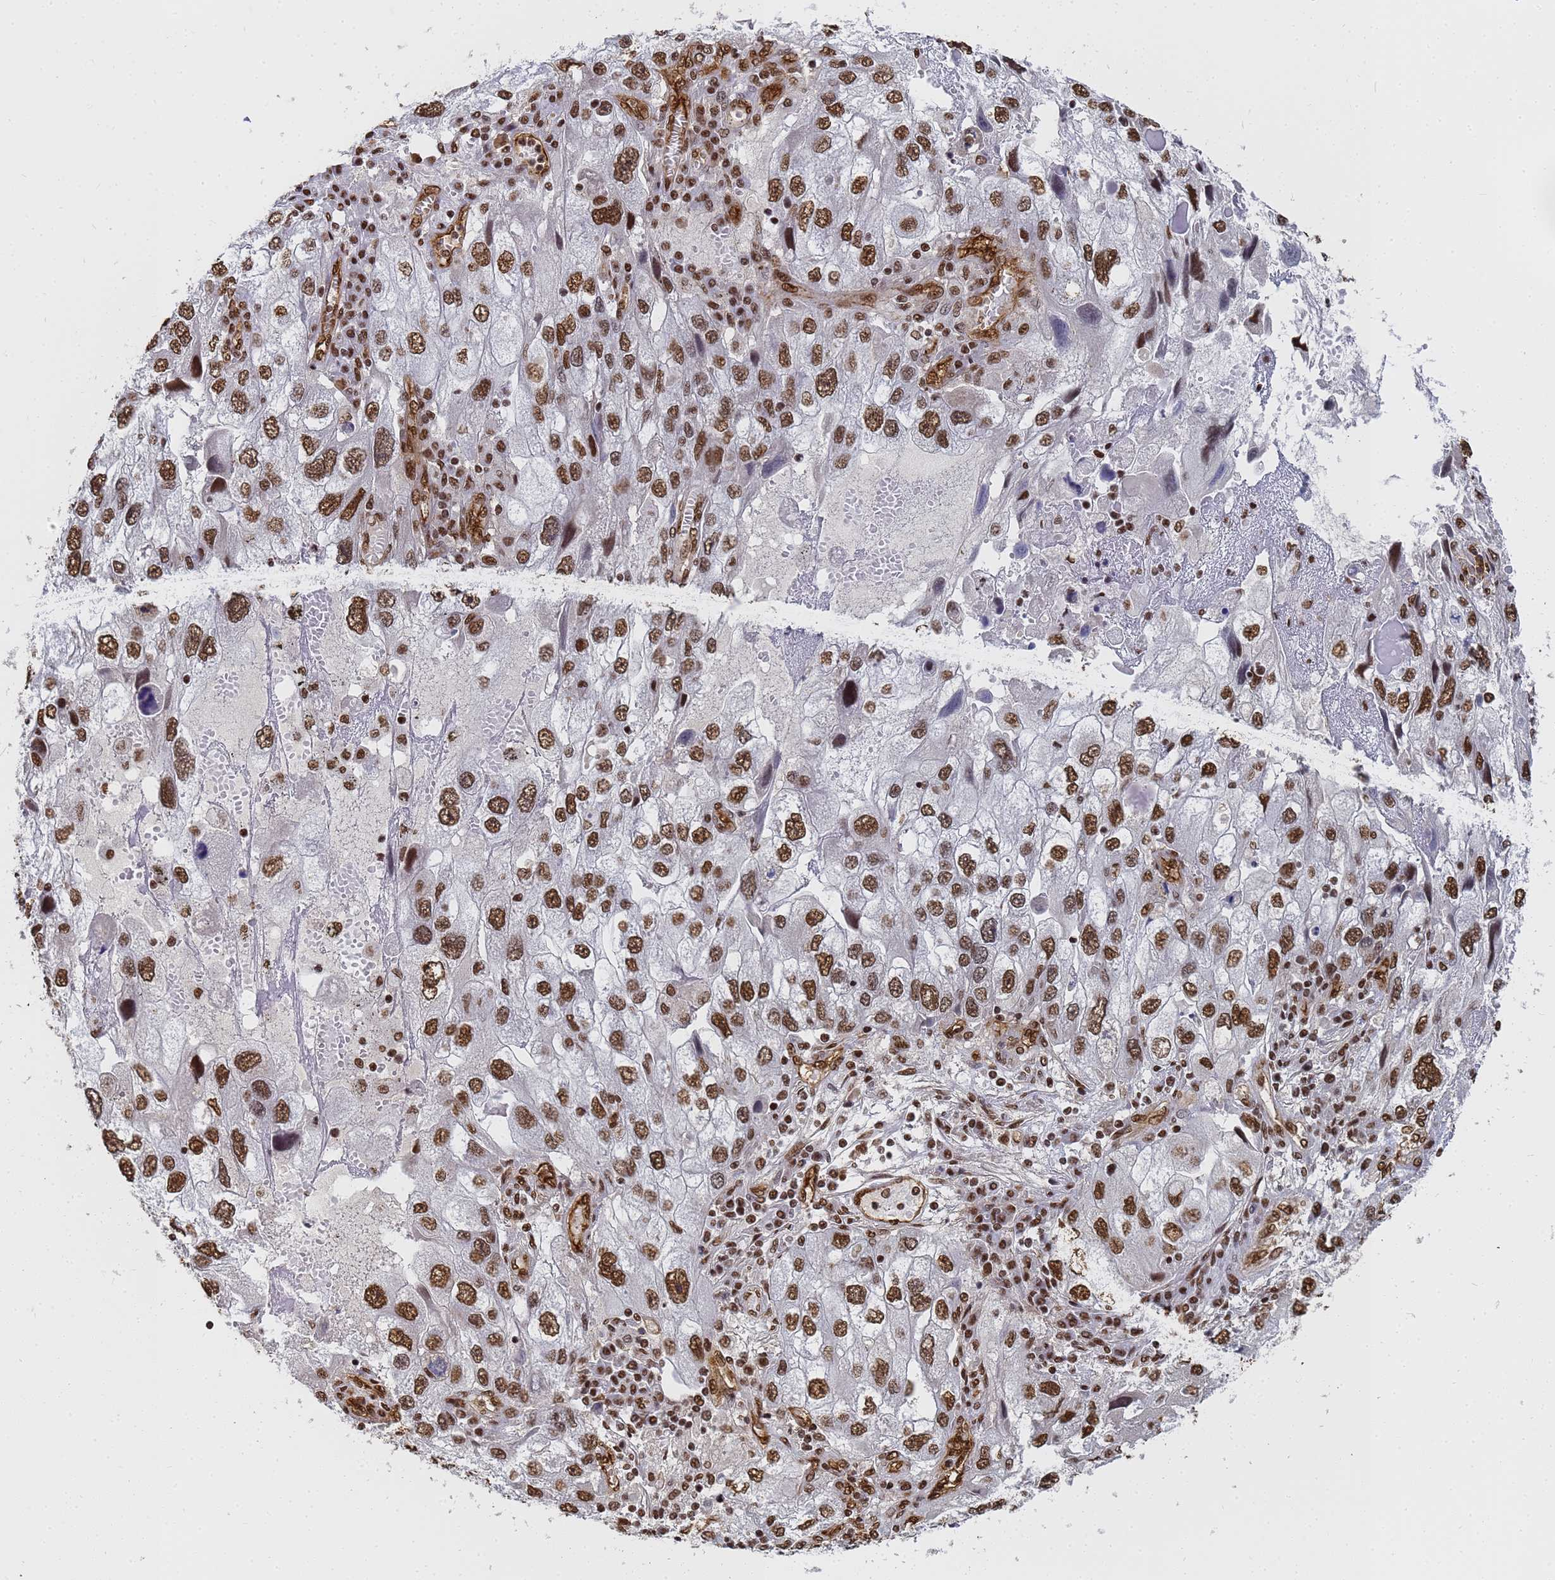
{"staining": {"intensity": "strong", "quantity": ">75%", "location": "nuclear"}, "tissue": "endometrial cancer", "cell_type": "Tumor cells", "image_type": "cancer", "snomed": [{"axis": "morphology", "description": "Adenocarcinoma, NOS"}, {"axis": "topography", "description": "Endometrium"}], "caption": "Protein expression analysis of endometrial cancer exhibits strong nuclear positivity in approximately >75% of tumor cells.", "gene": "RAVER2", "patient": {"sex": "female", "age": 49}}